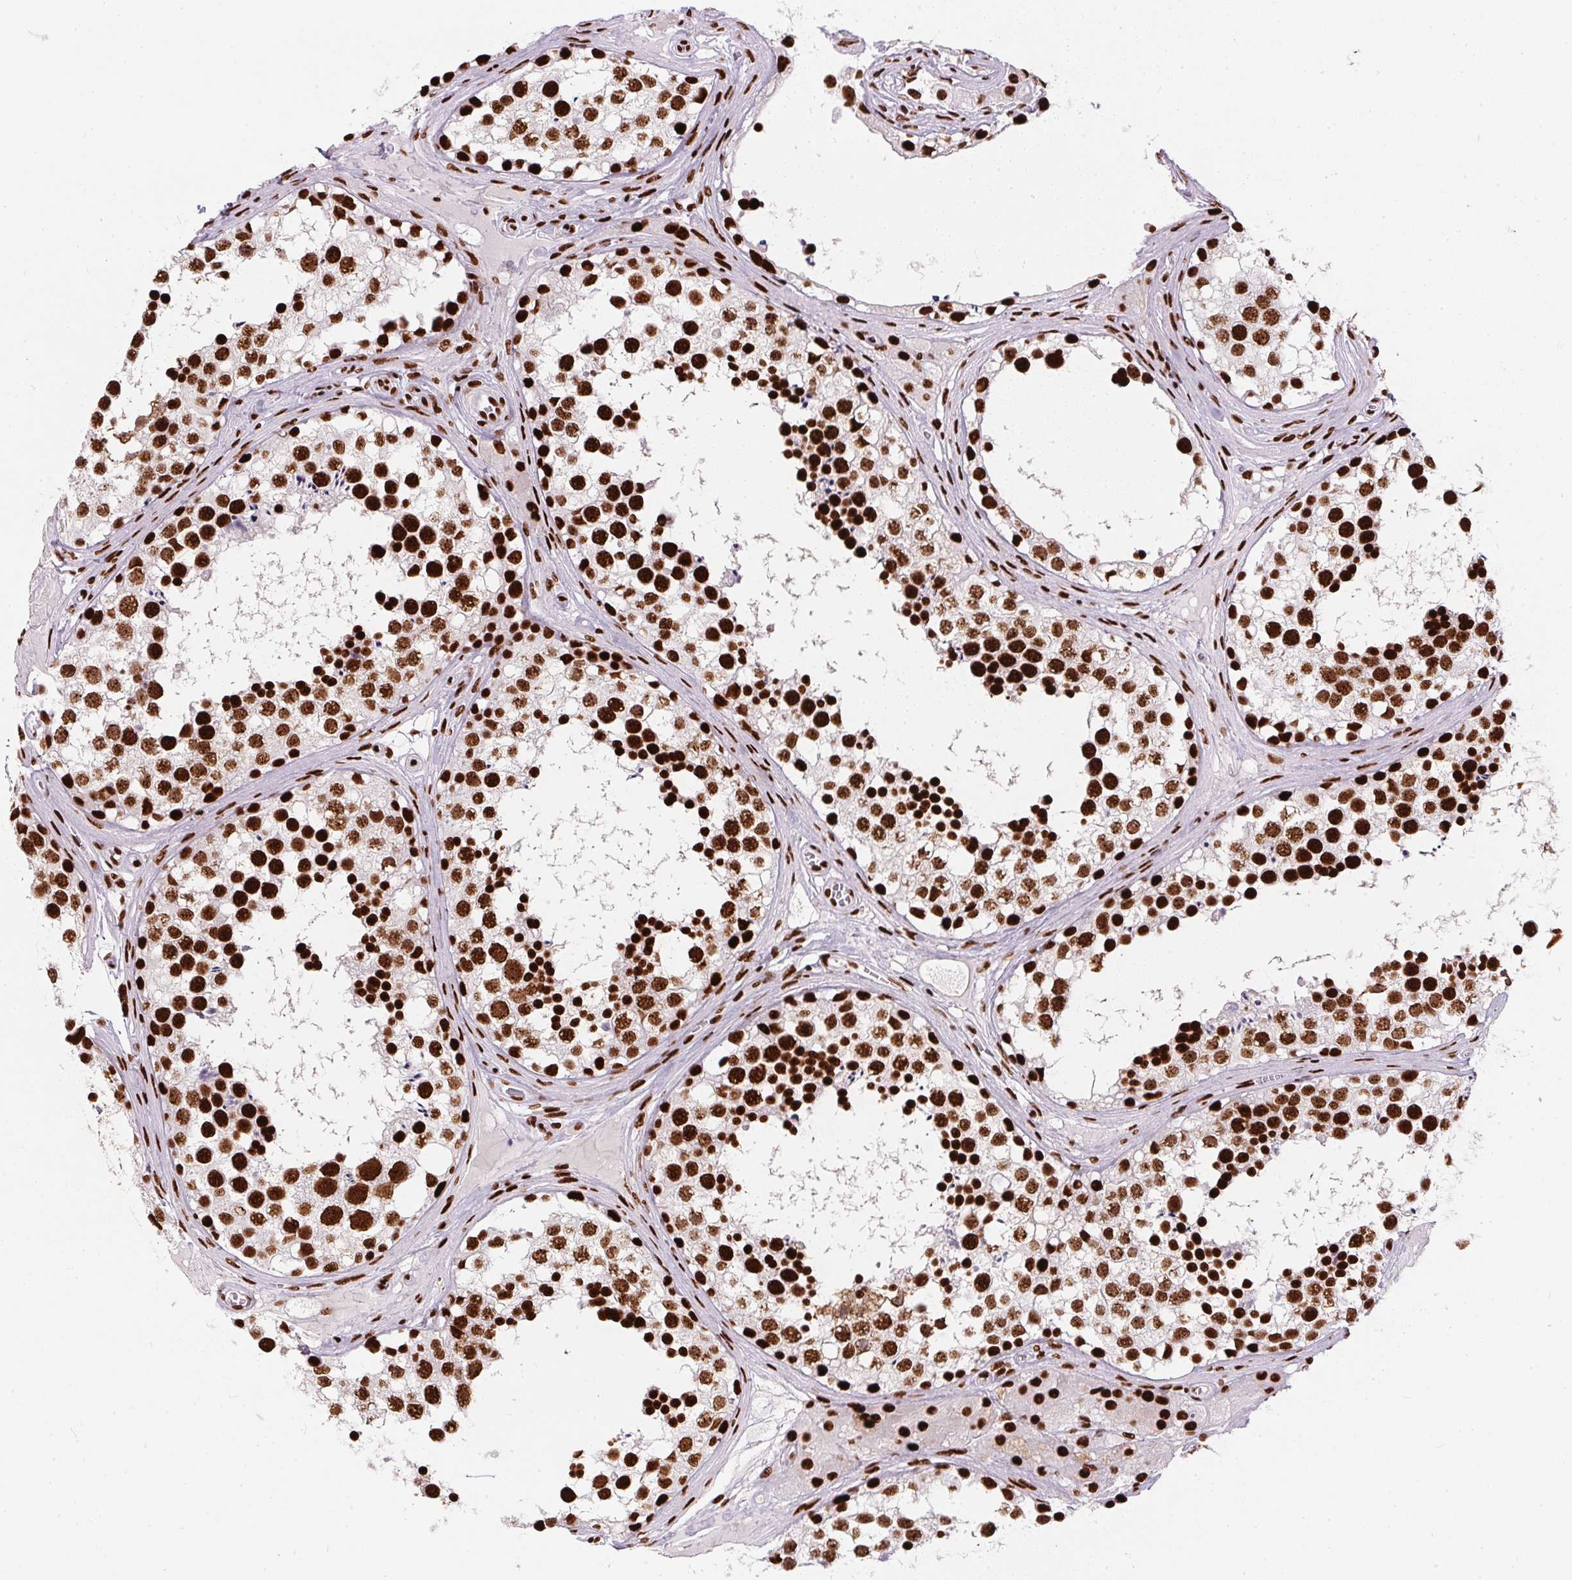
{"staining": {"intensity": "strong", "quantity": ">75%", "location": "nuclear"}, "tissue": "testis", "cell_type": "Cells in seminiferous ducts", "image_type": "normal", "snomed": [{"axis": "morphology", "description": "Normal tissue, NOS"}, {"axis": "morphology", "description": "Seminoma, NOS"}, {"axis": "topography", "description": "Testis"}], "caption": "This photomicrograph exhibits immunohistochemistry staining of benign testis, with high strong nuclear staining in about >75% of cells in seminiferous ducts.", "gene": "PAGE3", "patient": {"sex": "male", "age": 65}}